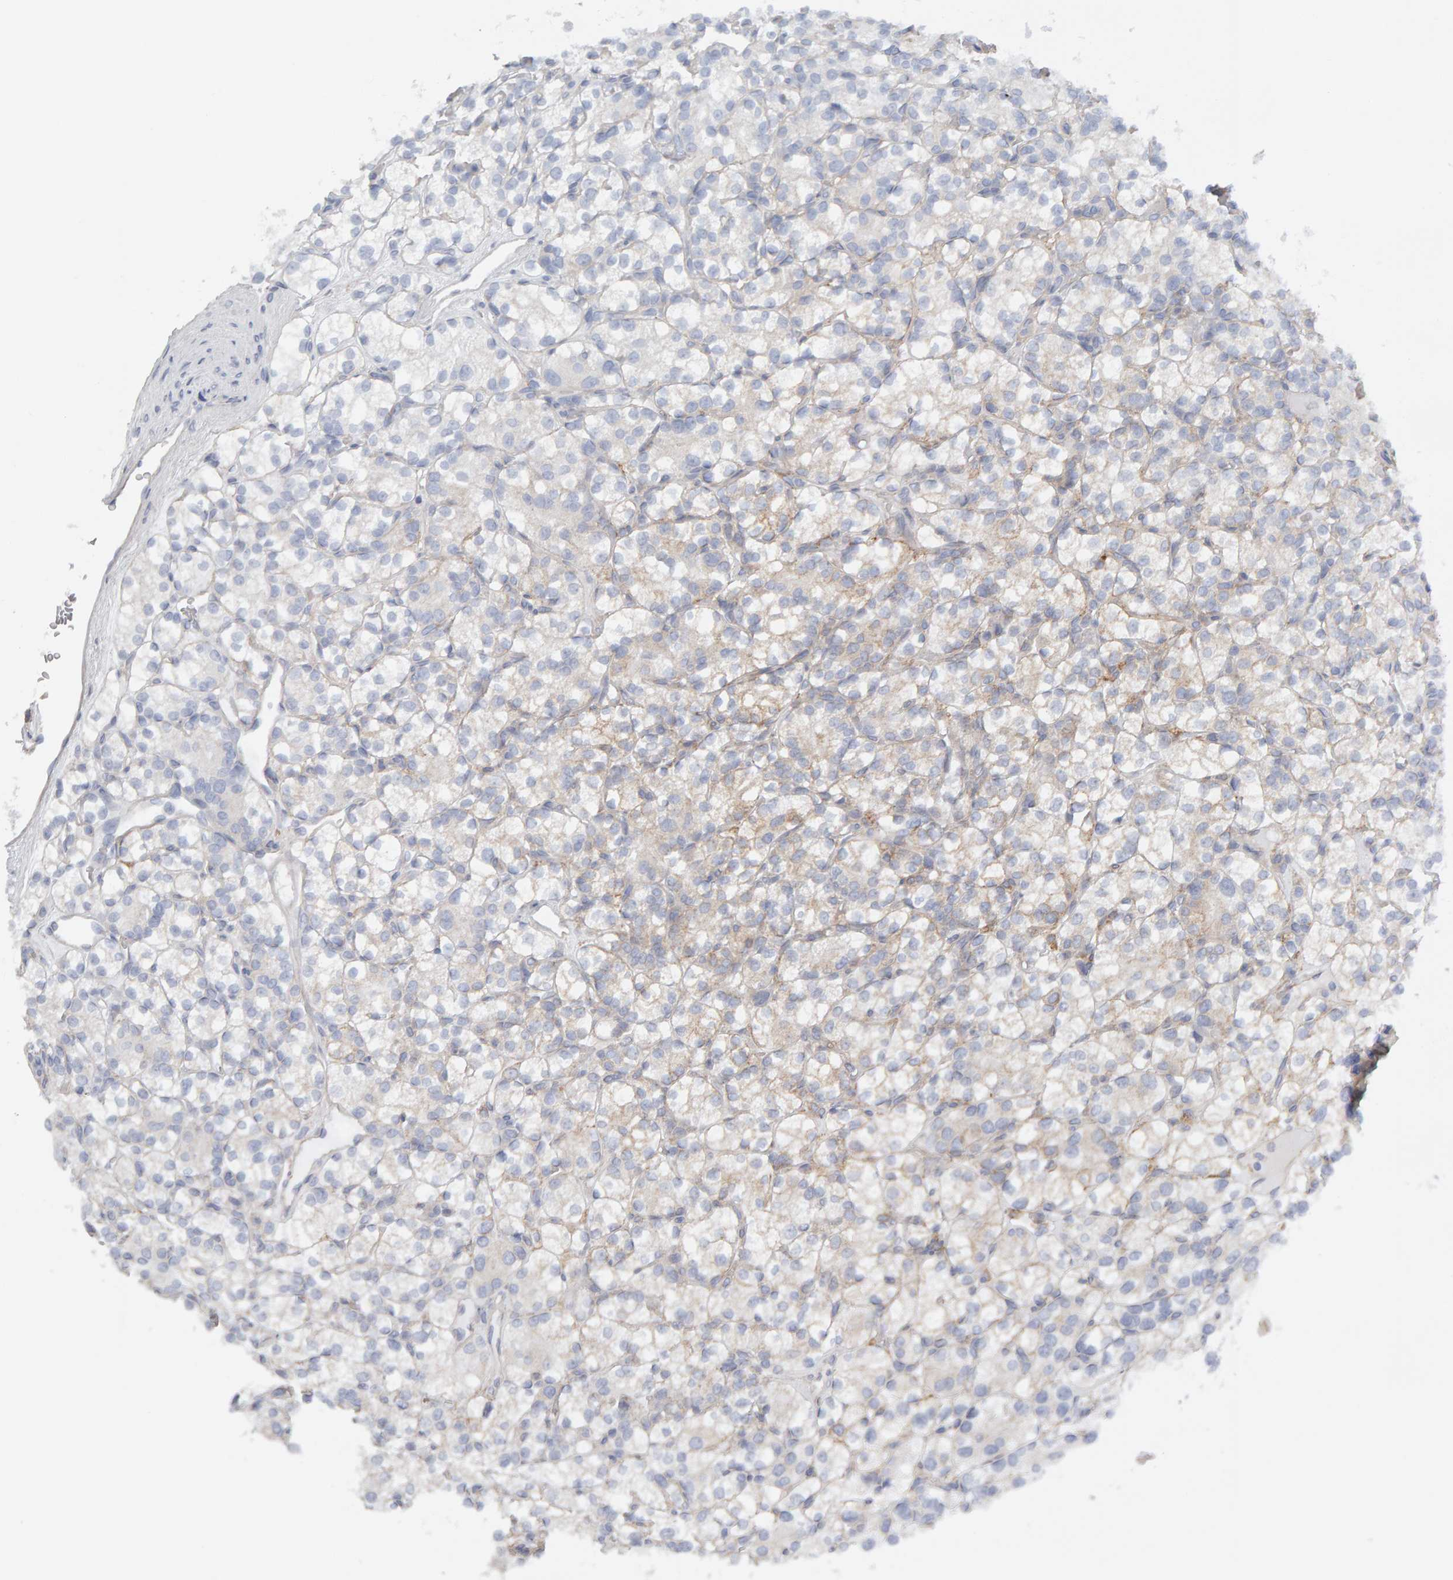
{"staining": {"intensity": "weak", "quantity": "25%-75%", "location": "cytoplasmic/membranous"}, "tissue": "renal cancer", "cell_type": "Tumor cells", "image_type": "cancer", "snomed": [{"axis": "morphology", "description": "Adenocarcinoma, NOS"}, {"axis": "topography", "description": "Kidney"}], "caption": "A brown stain labels weak cytoplasmic/membranous staining of a protein in human renal cancer (adenocarcinoma) tumor cells. The staining is performed using DAB (3,3'-diaminobenzidine) brown chromogen to label protein expression. The nuclei are counter-stained blue using hematoxylin.", "gene": "ENGASE", "patient": {"sex": "male", "age": 77}}